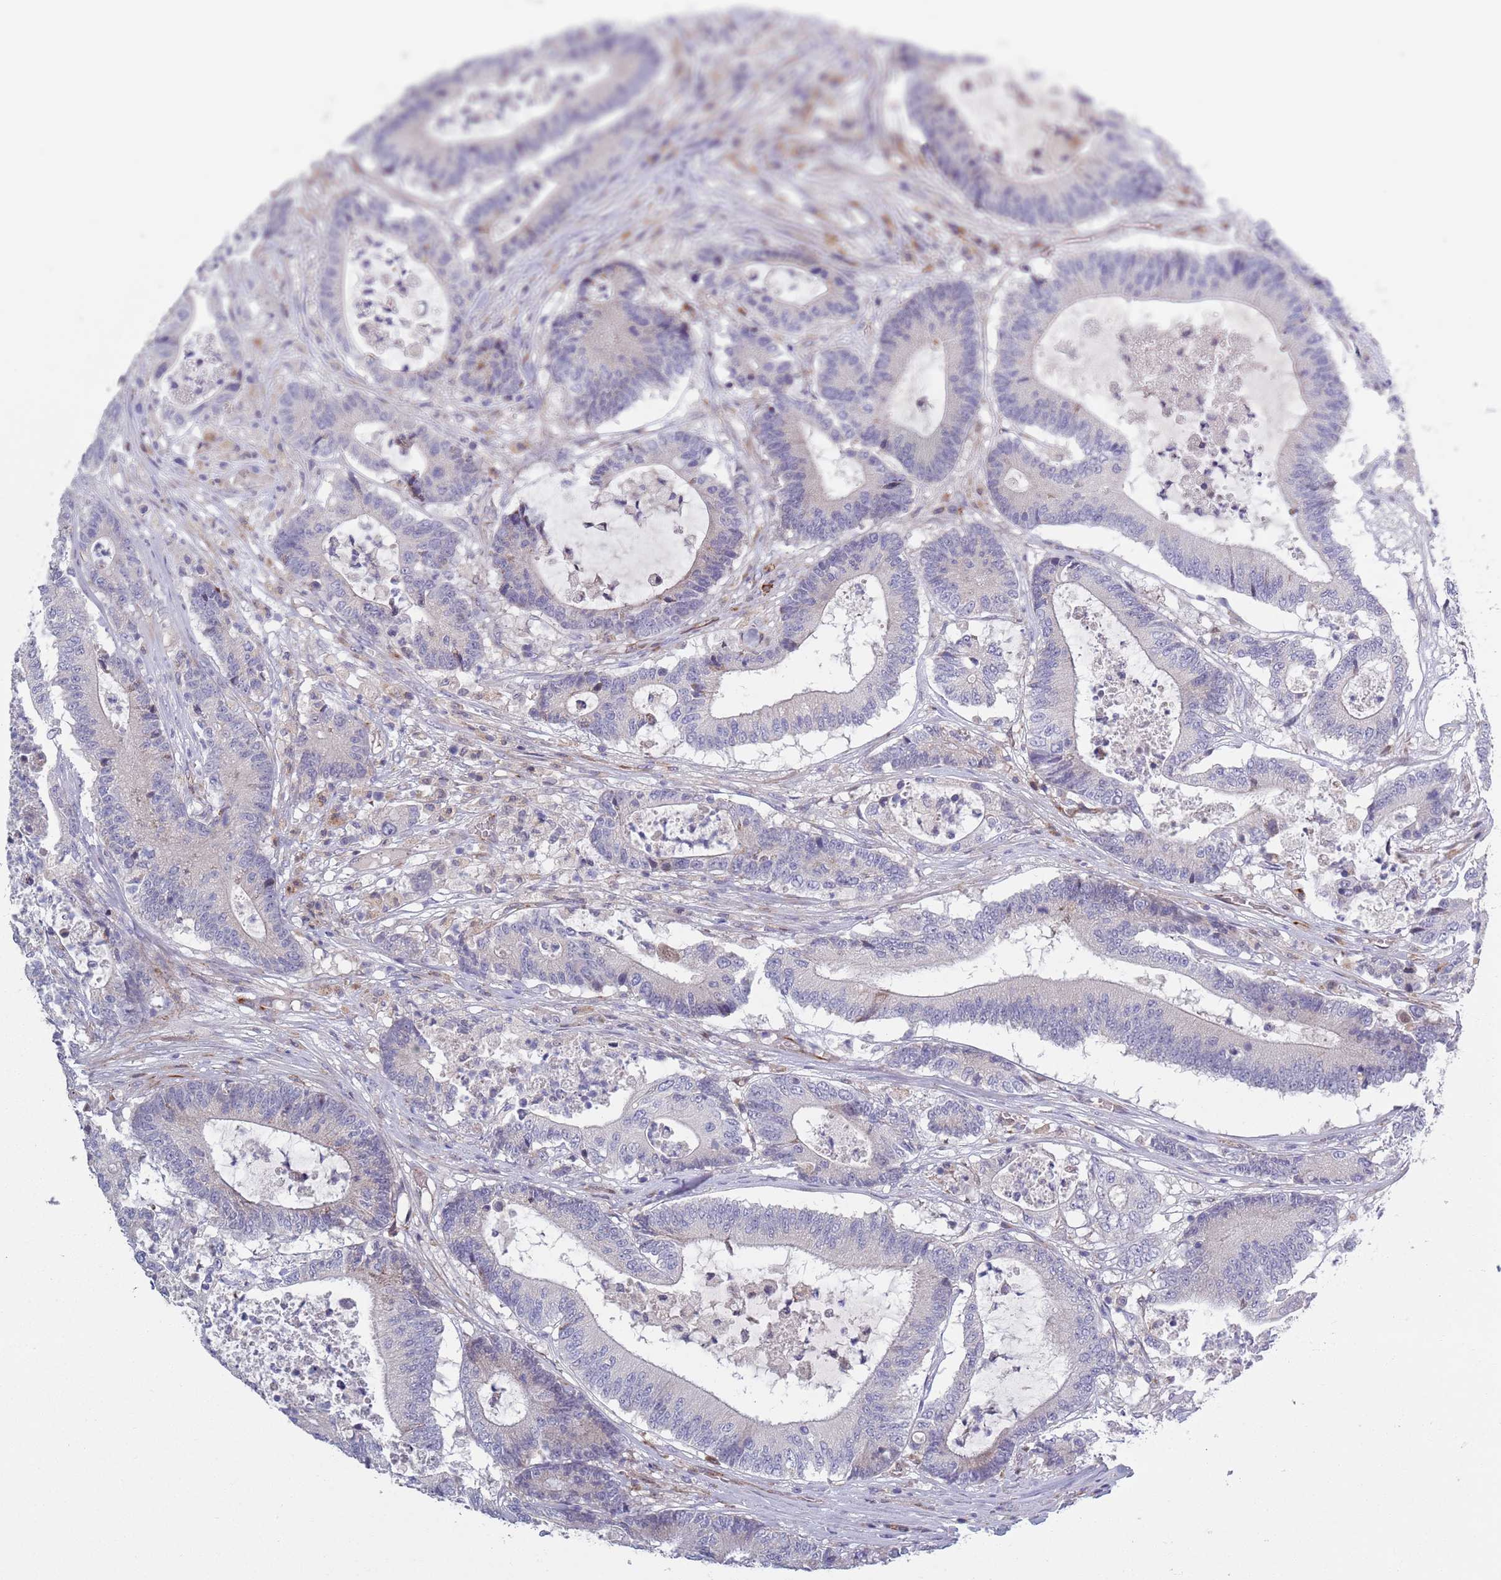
{"staining": {"intensity": "negative", "quantity": "none", "location": "none"}, "tissue": "colorectal cancer", "cell_type": "Tumor cells", "image_type": "cancer", "snomed": [{"axis": "morphology", "description": "Adenocarcinoma, NOS"}, {"axis": "topography", "description": "Colon"}], "caption": "Immunohistochemistry of adenocarcinoma (colorectal) exhibits no staining in tumor cells.", "gene": "TYW1", "patient": {"sex": "female", "age": 84}}